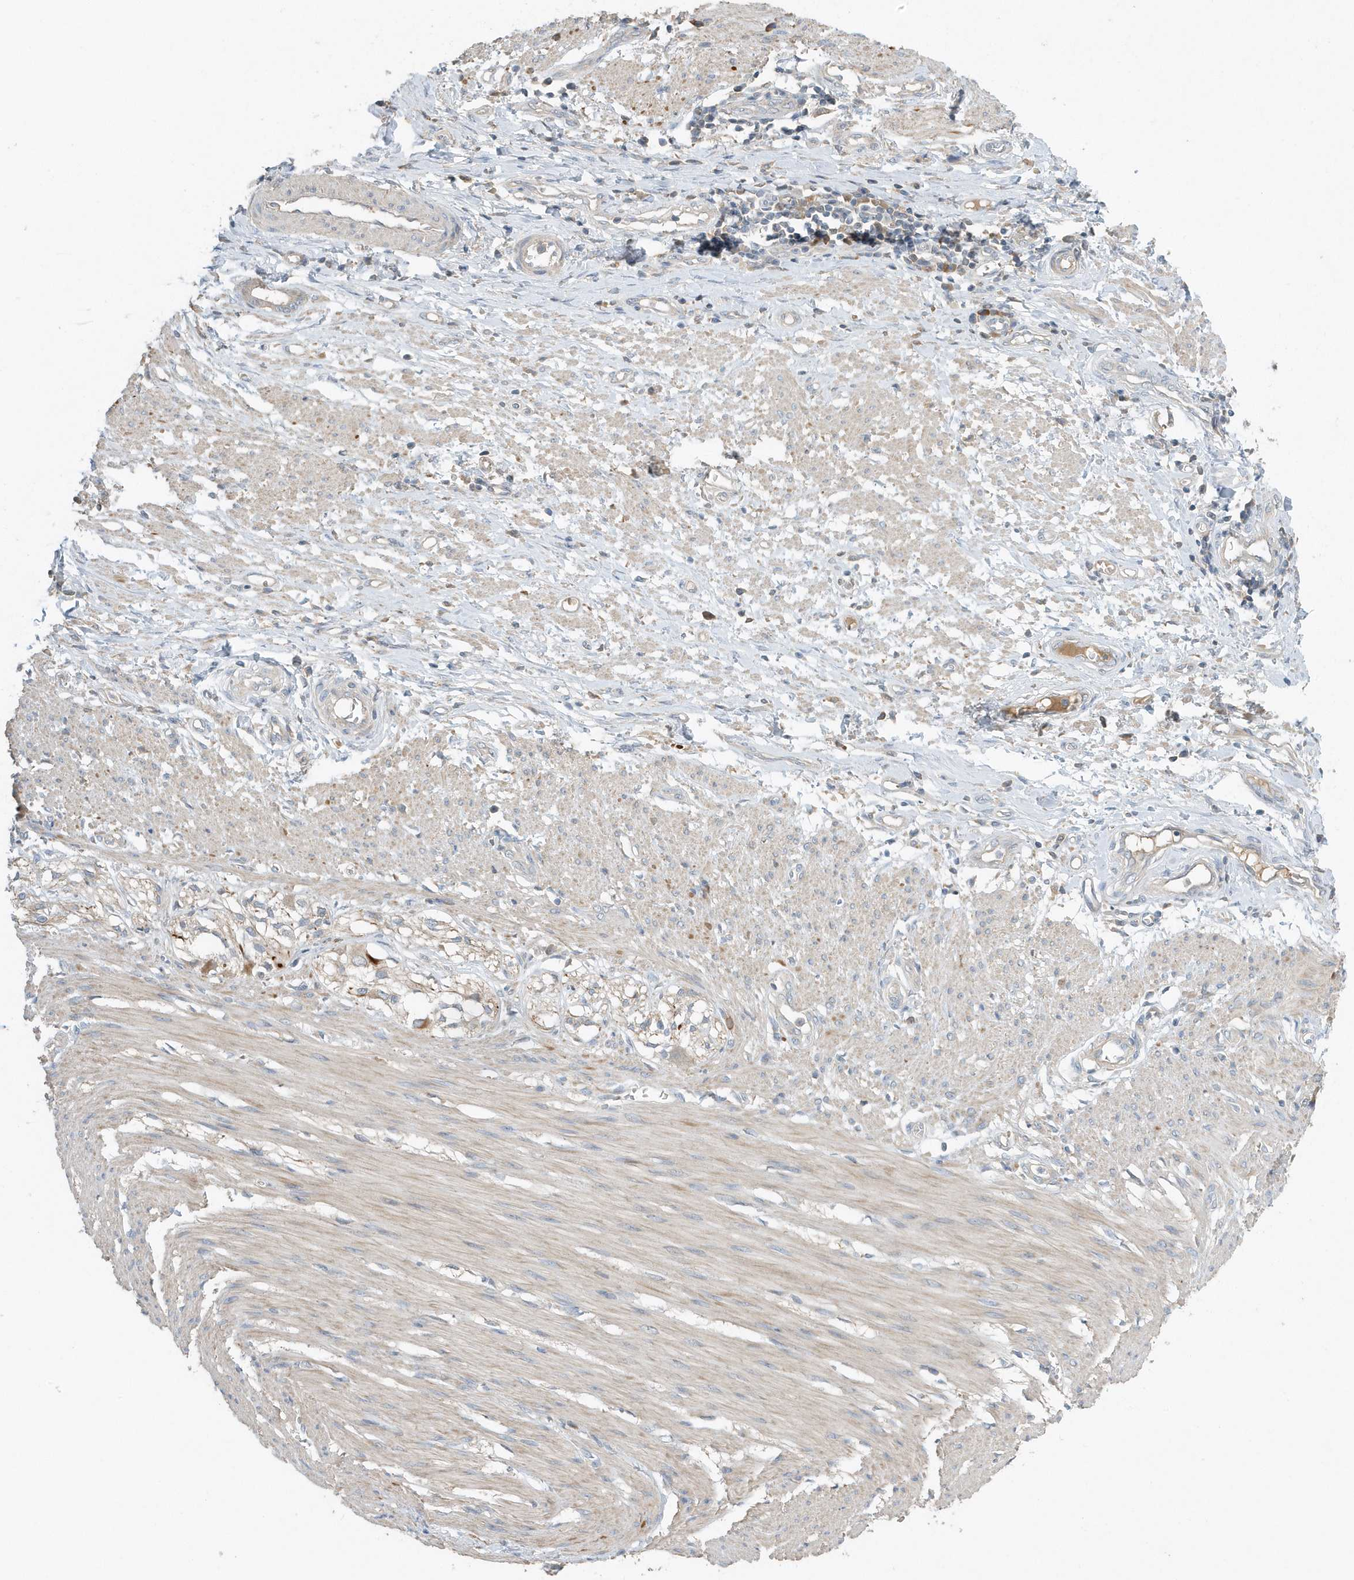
{"staining": {"intensity": "weak", "quantity": "25%-75%", "location": "cytoplasmic/membranous"}, "tissue": "smooth muscle", "cell_type": "Smooth muscle cells", "image_type": "normal", "snomed": [{"axis": "morphology", "description": "Normal tissue, NOS"}, {"axis": "morphology", "description": "Adenocarcinoma, NOS"}, {"axis": "topography", "description": "Colon"}, {"axis": "topography", "description": "Peripheral nerve tissue"}], "caption": "Protein analysis of unremarkable smooth muscle exhibits weak cytoplasmic/membranous staining in about 25%-75% of smooth muscle cells.", "gene": "USP53", "patient": {"sex": "male", "age": 14}}